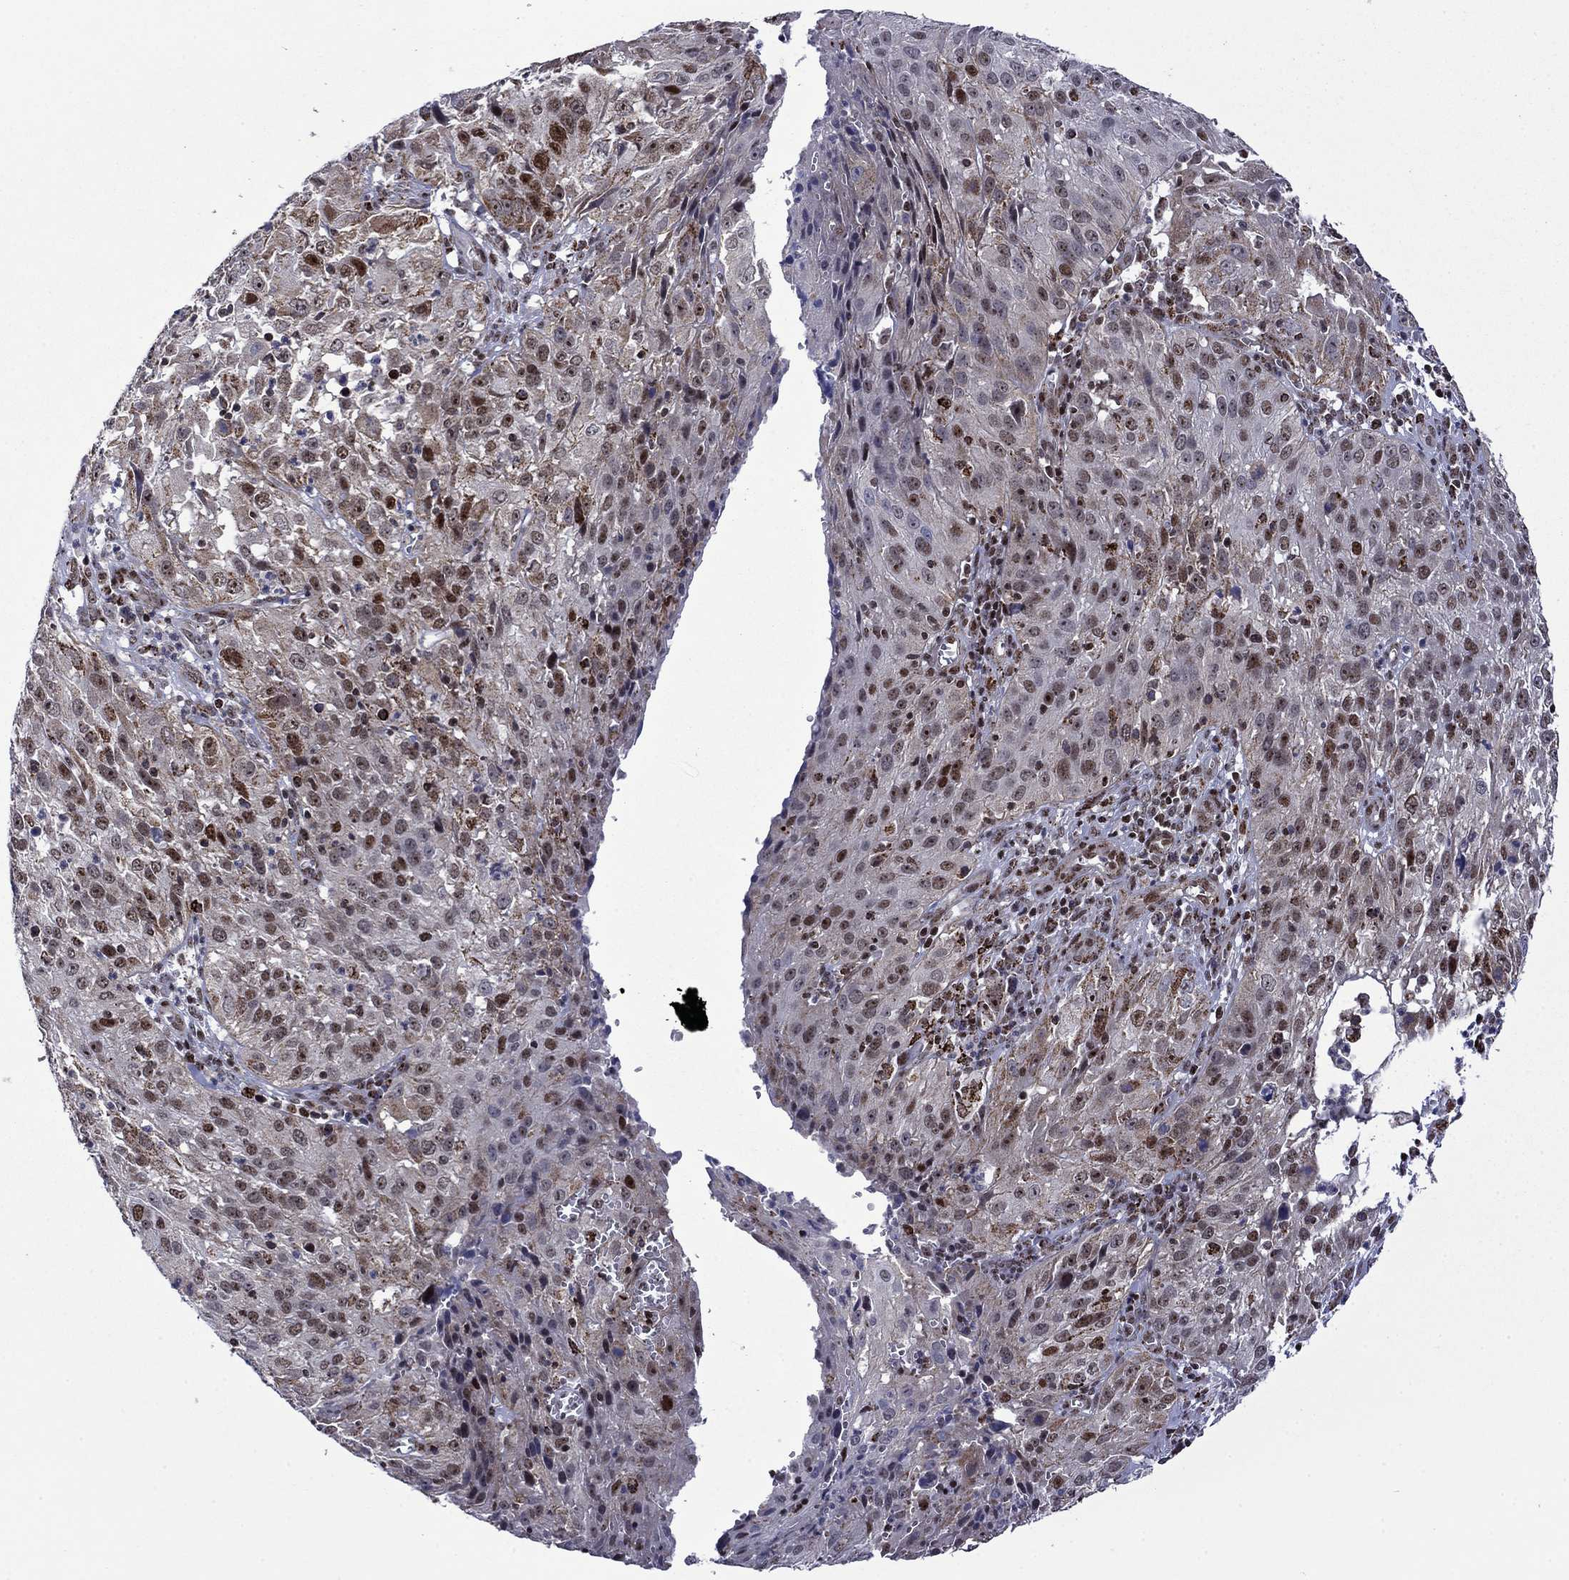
{"staining": {"intensity": "strong", "quantity": "25%-75%", "location": "nuclear"}, "tissue": "cervical cancer", "cell_type": "Tumor cells", "image_type": "cancer", "snomed": [{"axis": "morphology", "description": "Squamous cell carcinoma, NOS"}, {"axis": "topography", "description": "Cervix"}], "caption": "IHC (DAB) staining of human cervical cancer displays strong nuclear protein staining in about 25%-75% of tumor cells.", "gene": "SURF2", "patient": {"sex": "female", "age": 32}}